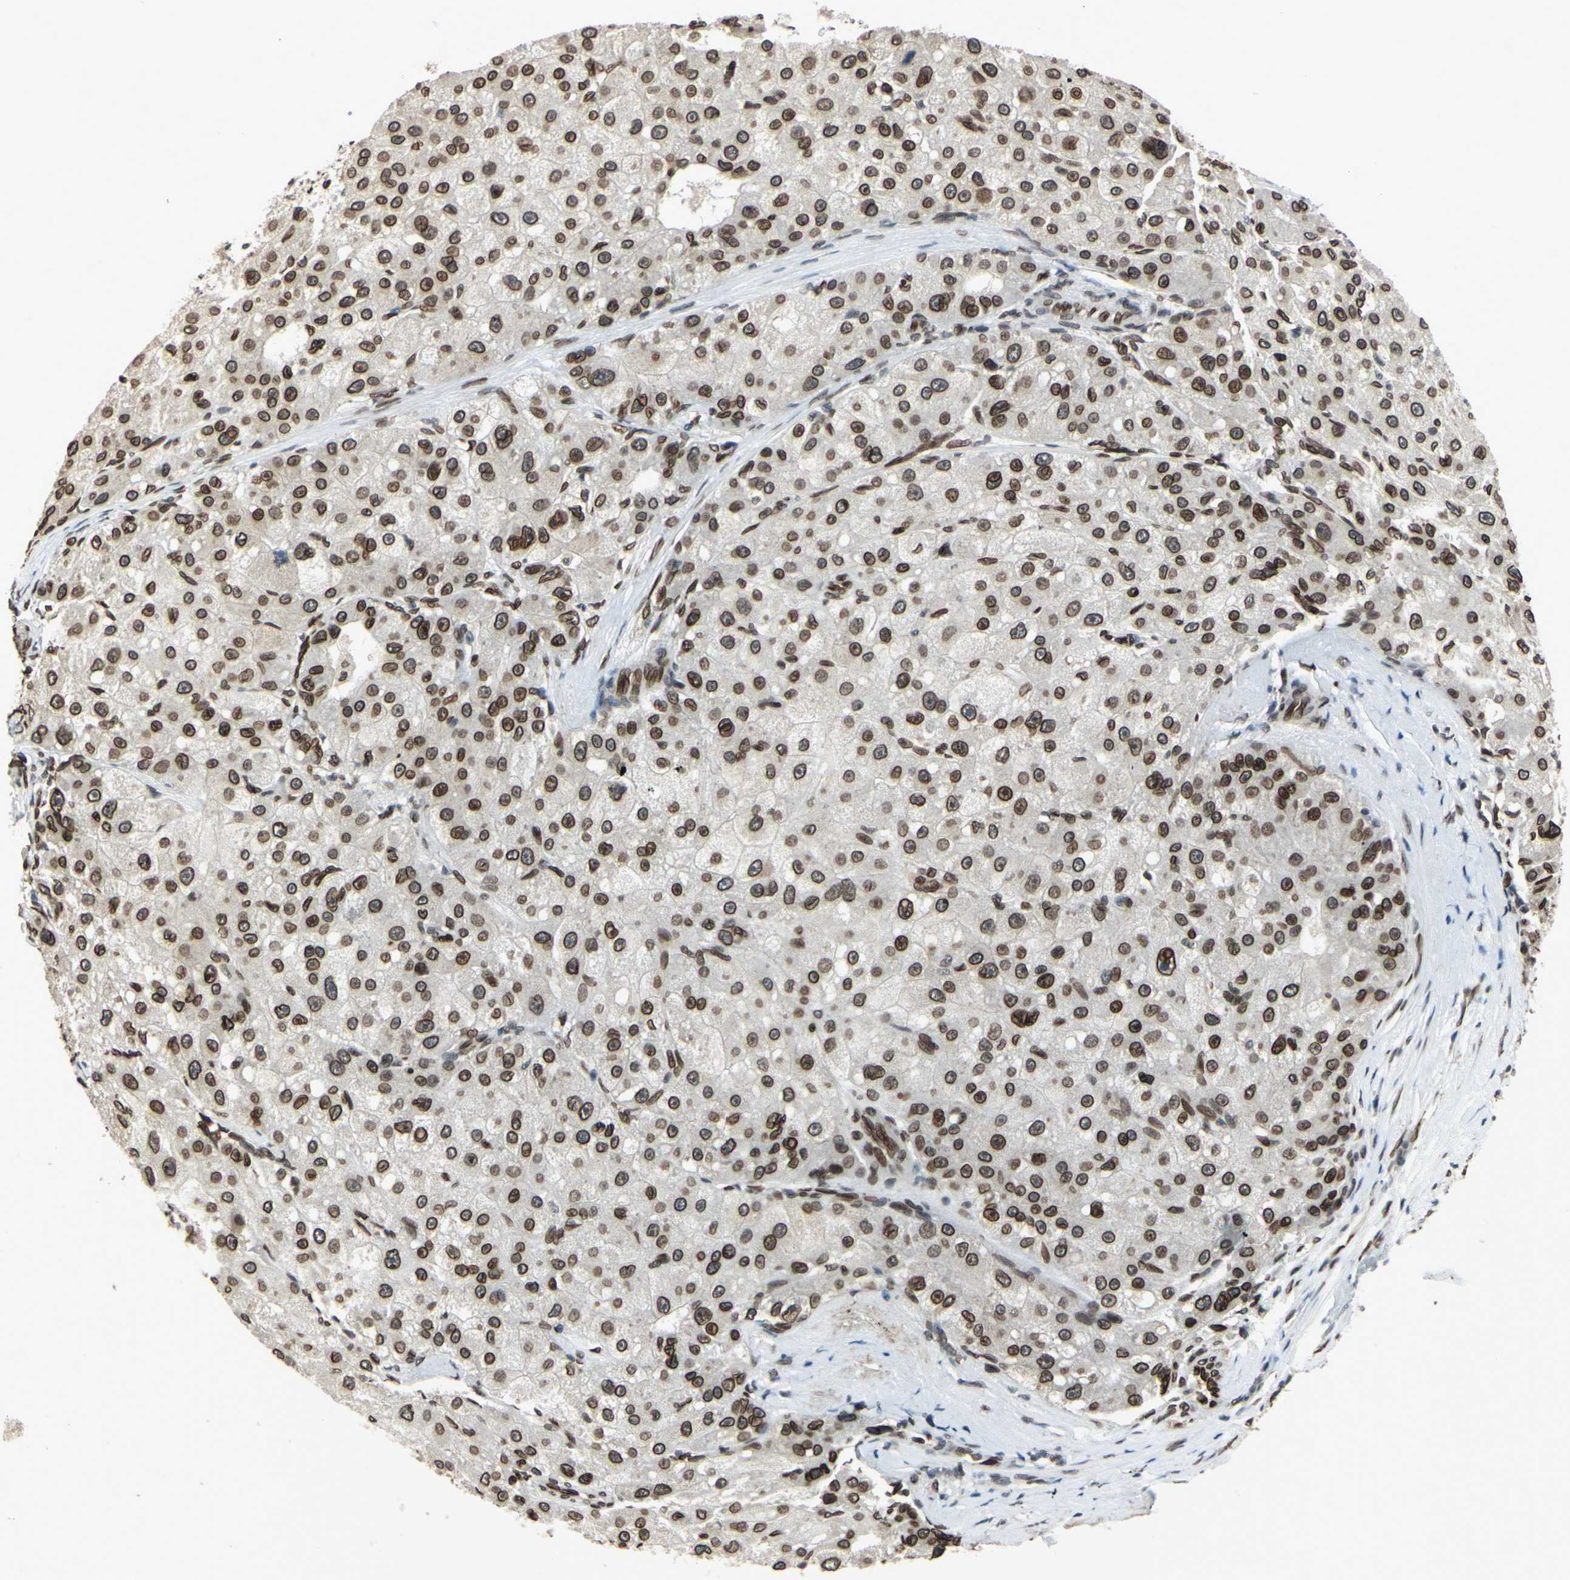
{"staining": {"intensity": "strong", "quantity": ">75%", "location": "cytoplasmic/membranous,nuclear"}, "tissue": "liver cancer", "cell_type": "Tumor cells", "image_type": "cancer", "snomed": [{"axis": "morphology", "description": "Carcinoma, Hepatocellular, NOS"}, {"axis": "topography", "description": "Liver"}], "caption": "Immunohistochemical staining of human hepatocellular carcinoma (liver) reveals high levels of strong cytoplasmic/membranous and nuclear positivity in approximately >75% of tumor cells. Ihc stains the protein of interest in brown and the nuclei are stained blue.", "gene": "ISY1", "patient": {"sex": "male", "age": 80}}